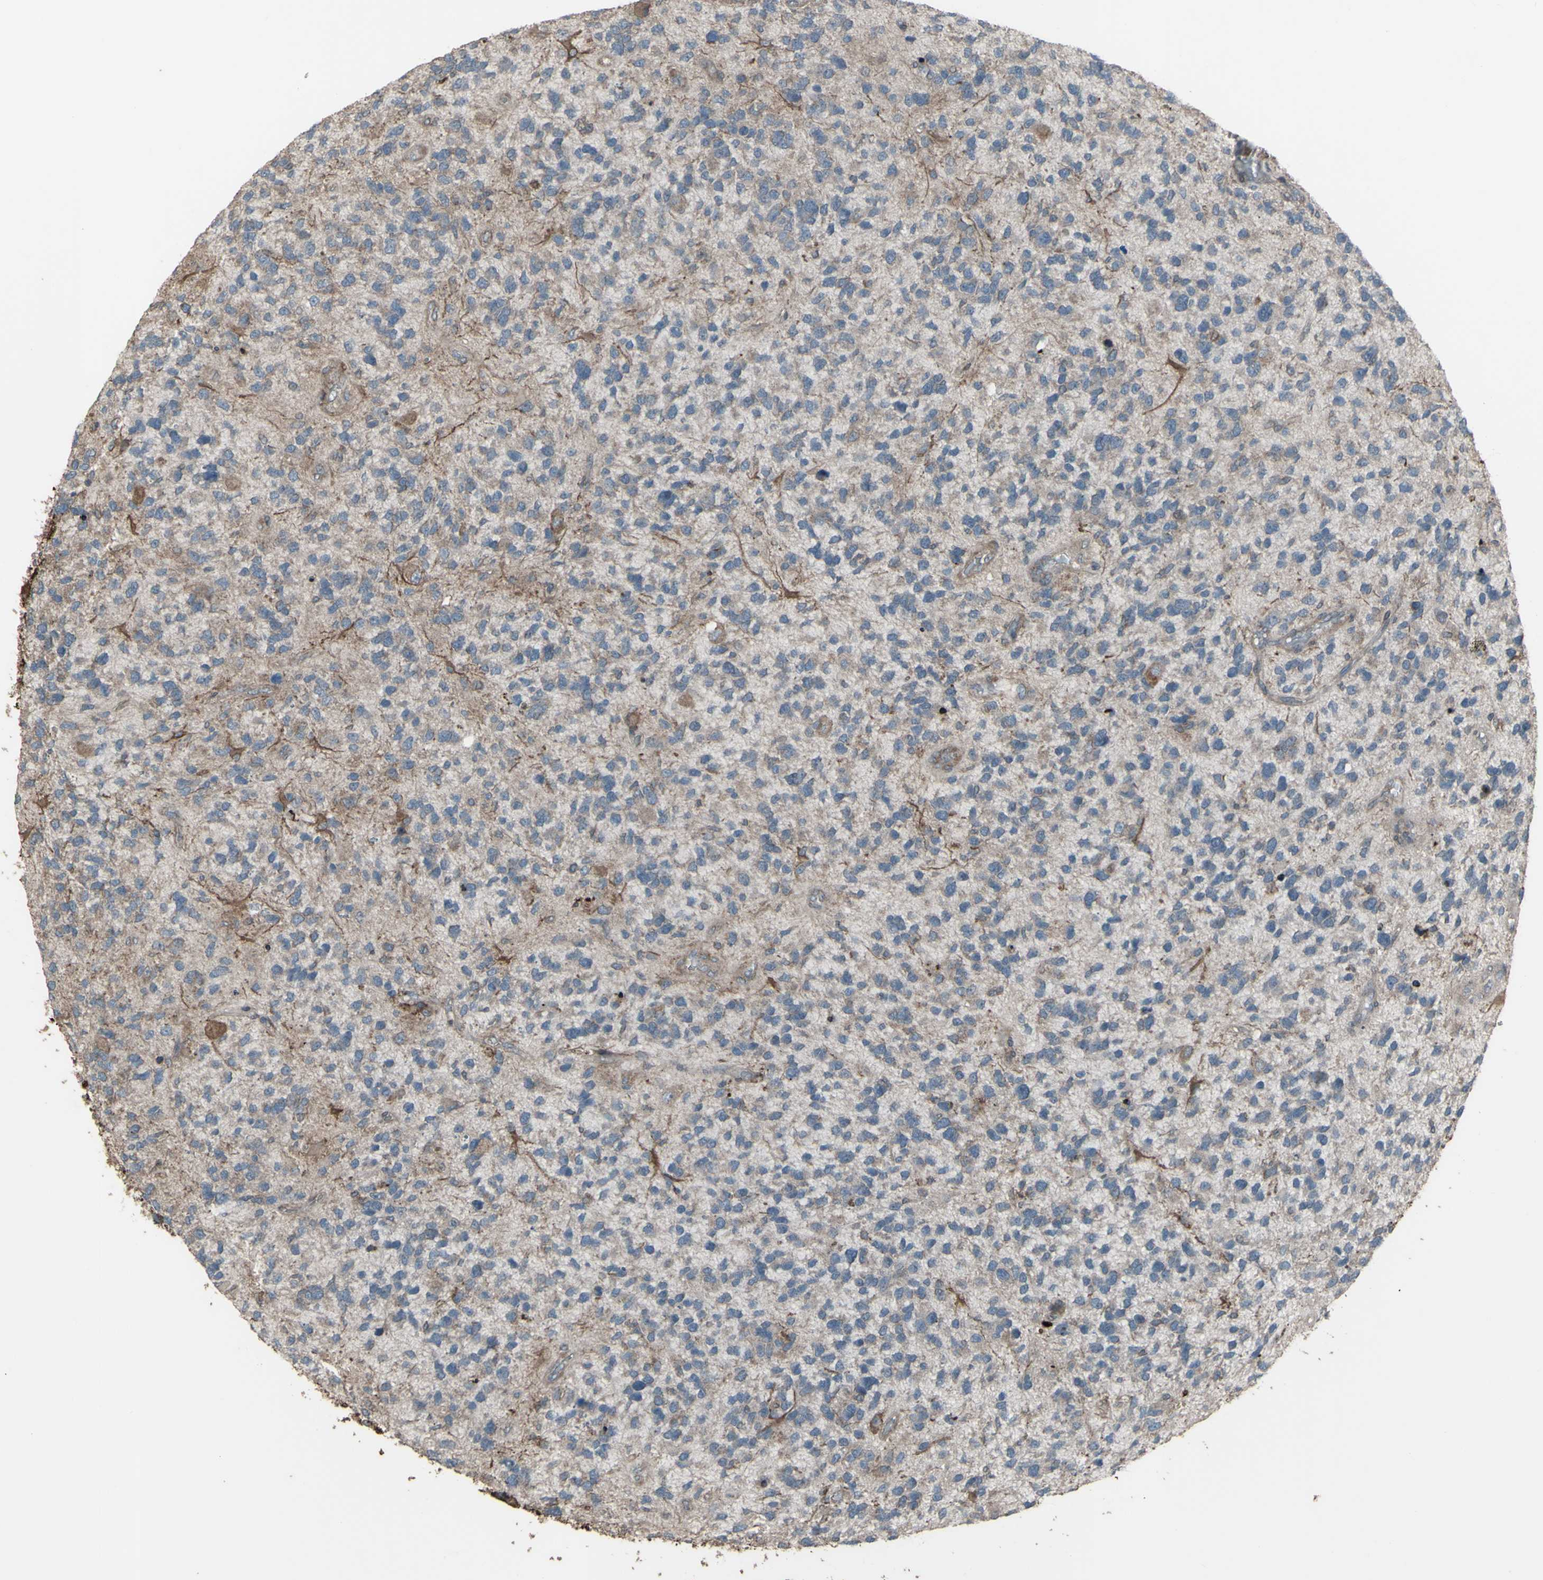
{"staining": {"intensity": "negative", "quantity": "none", "location": "none"}, "tissue": "glioma", "cell_type": "Tumor cells", "image_type": "cancer", "snomed": [{"axis": "morphology", "description": "Glioma, malignant, High grade"}, {"axis": "topography", "description": "Brain"}], "caption": "High power microscopy image of an immunohistochemistry (IHC) photomicrograph of glioma, revealing no significant expression in tumor cells.", "gene": "SMO", "patient": {"sex": "female", "age": 58}}